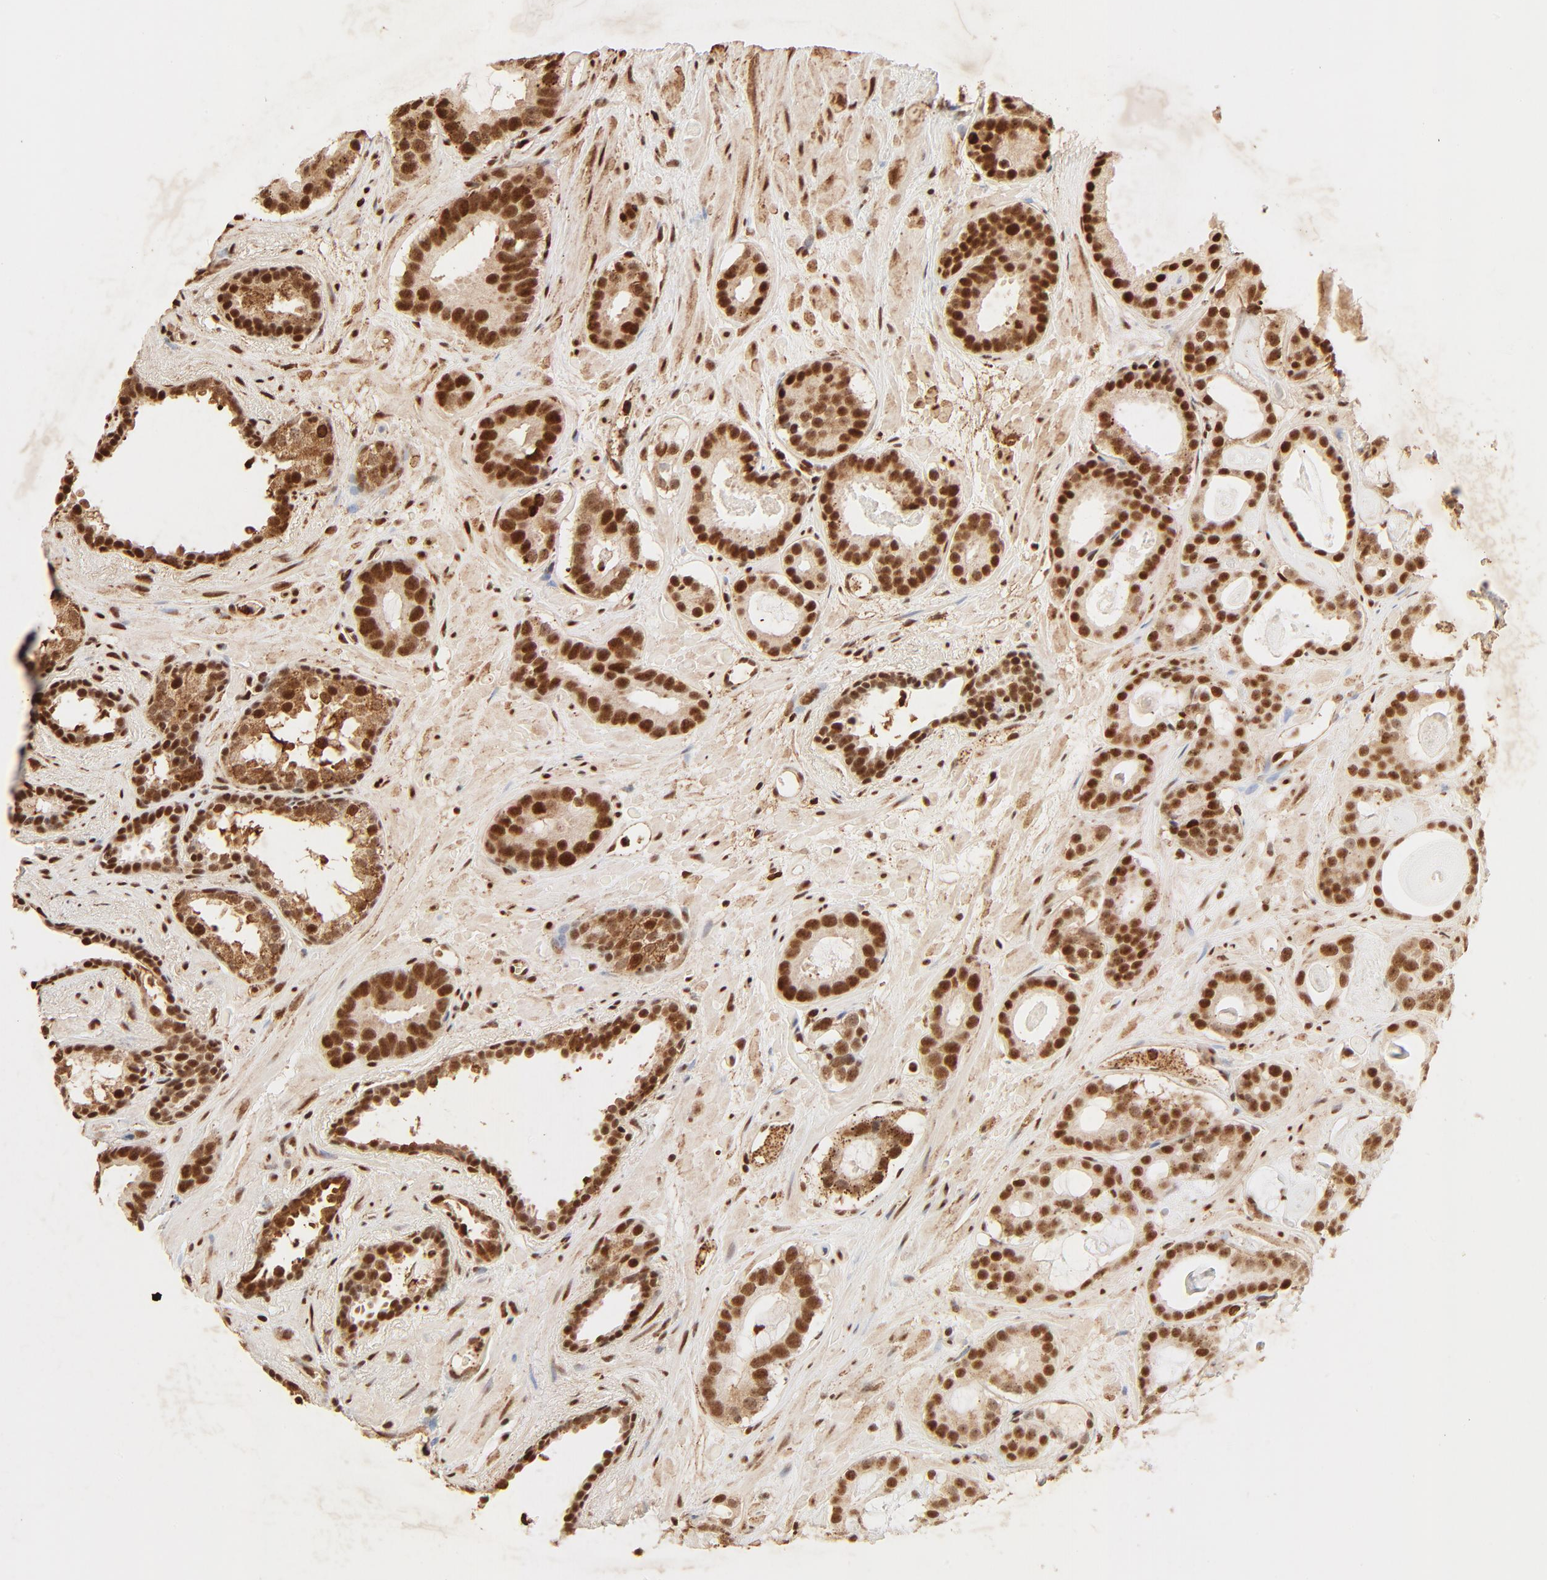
{"staining": {"intensity": "strong", "quantity": ">75%", "location": "nuclear"}, "tissue": "prostate cancer", "cell_type": "Tumor cells", "image_type": "cancer", "snomed": [{"axis": "morphology", "description": "Adenocarcinoma, Low grade"}, {"axis": "topography", "description": "Prostate"}], "caption": "Human prostate cancer stained for a protein (brown) shows strong nuclear positive staining in about >75% of tumor cells.", "gene": "FAM50A", "patient": {"sex": "male", "age": 57}}